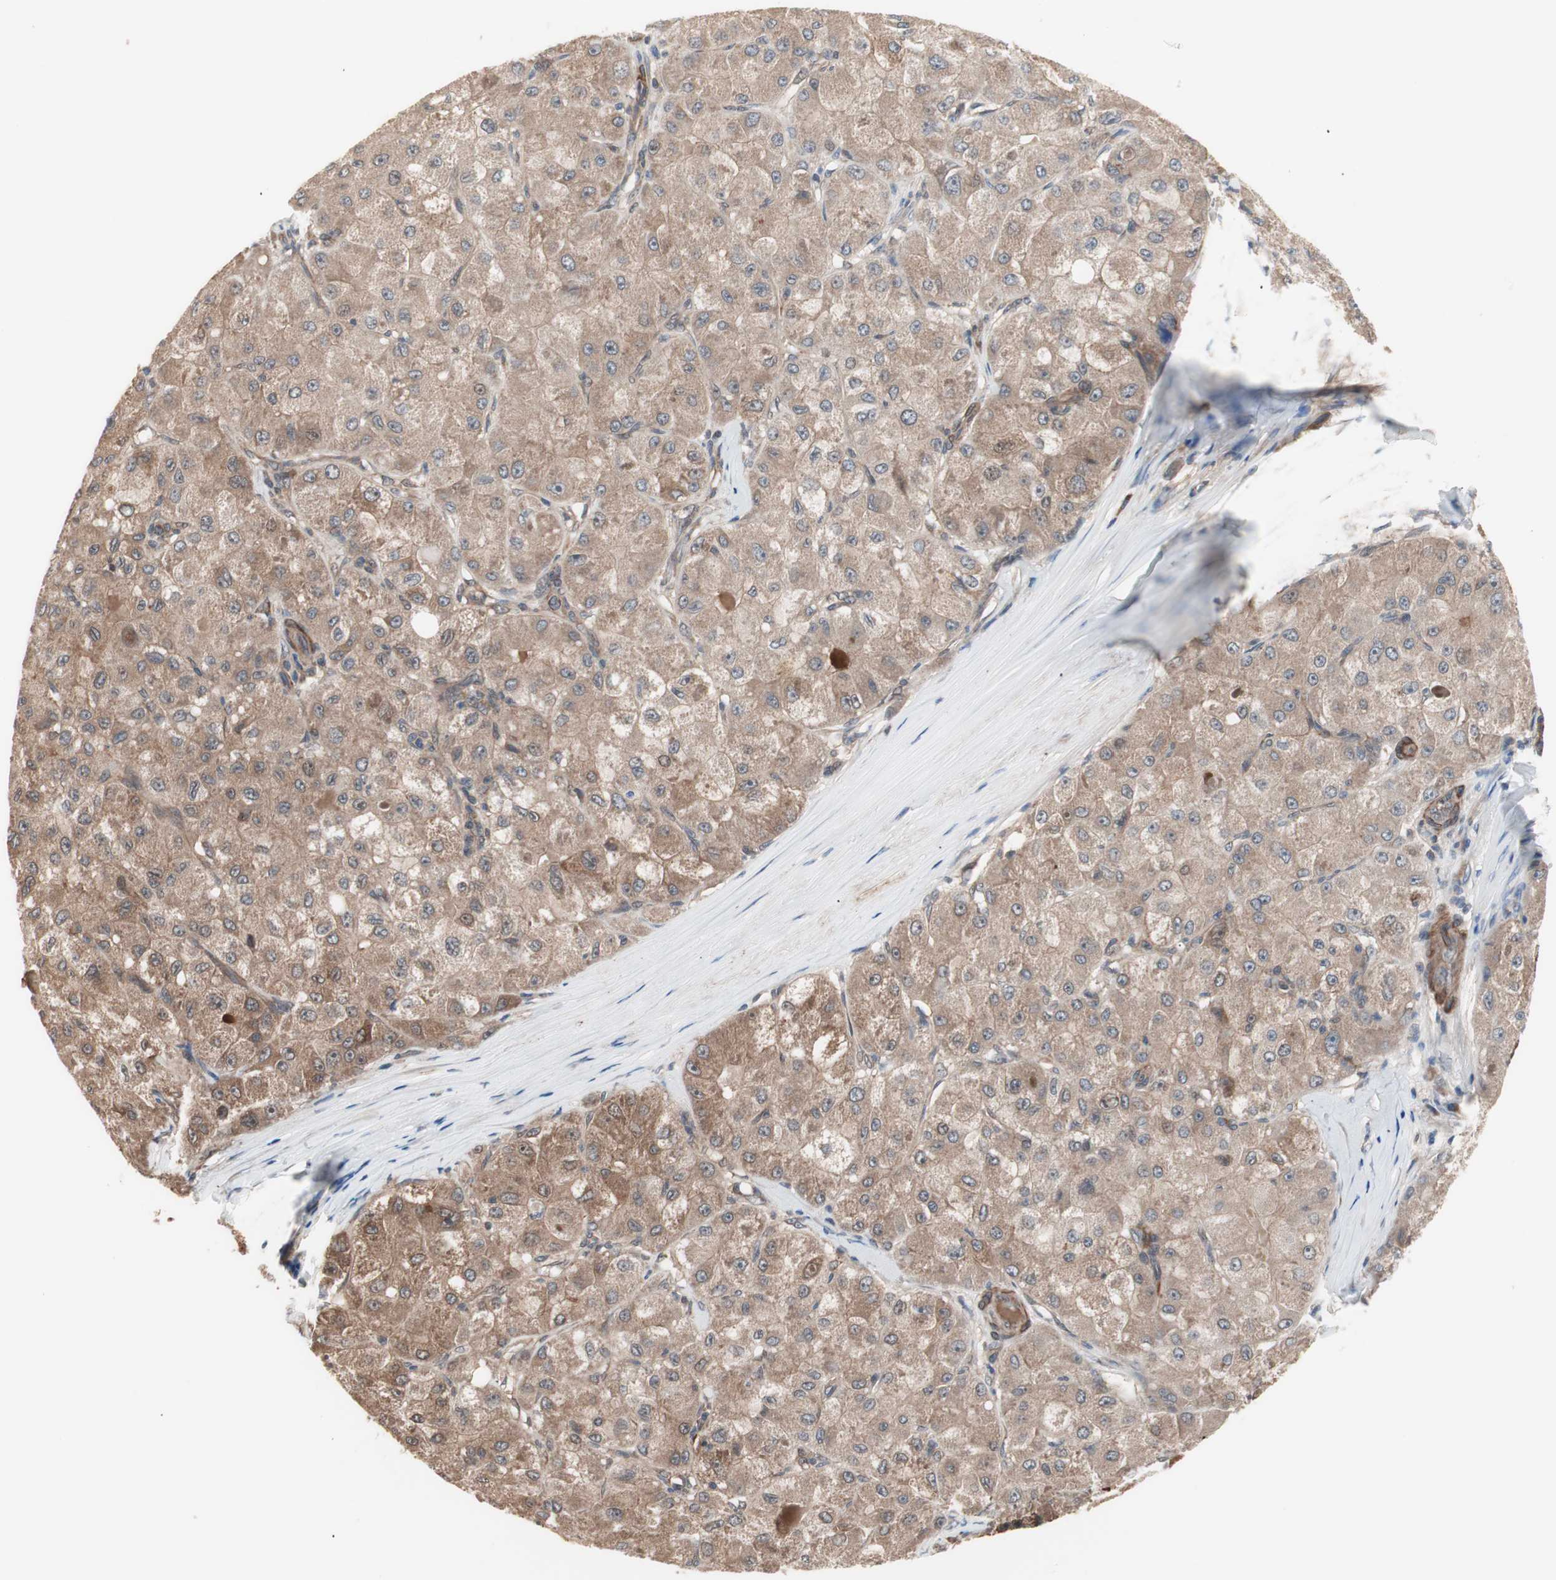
{"staining": {"intensity": "moderate", "quantity": ">75%", "location": "cytoplasmic/membranous"}, "tissue": "liver cancer", "cell_type": "Tumor cells", "image_type": "cancer", "snomed": [{"axis": "morphology", "description": "Carcinoma, Hepatocellular, NOS"}, {"axis": "topography", "description": "Liver"}], "caption": "IHC histopathology image of human liver cancer (hepatocellular carcinoma) stained for a protein (brown), which exhibits medium levels of moderate cytoplasmic/membranous positivity in approximately >75% of tumor cells.", "gene": "HMBS", "patient": {"sex": "male", "age": 80}}